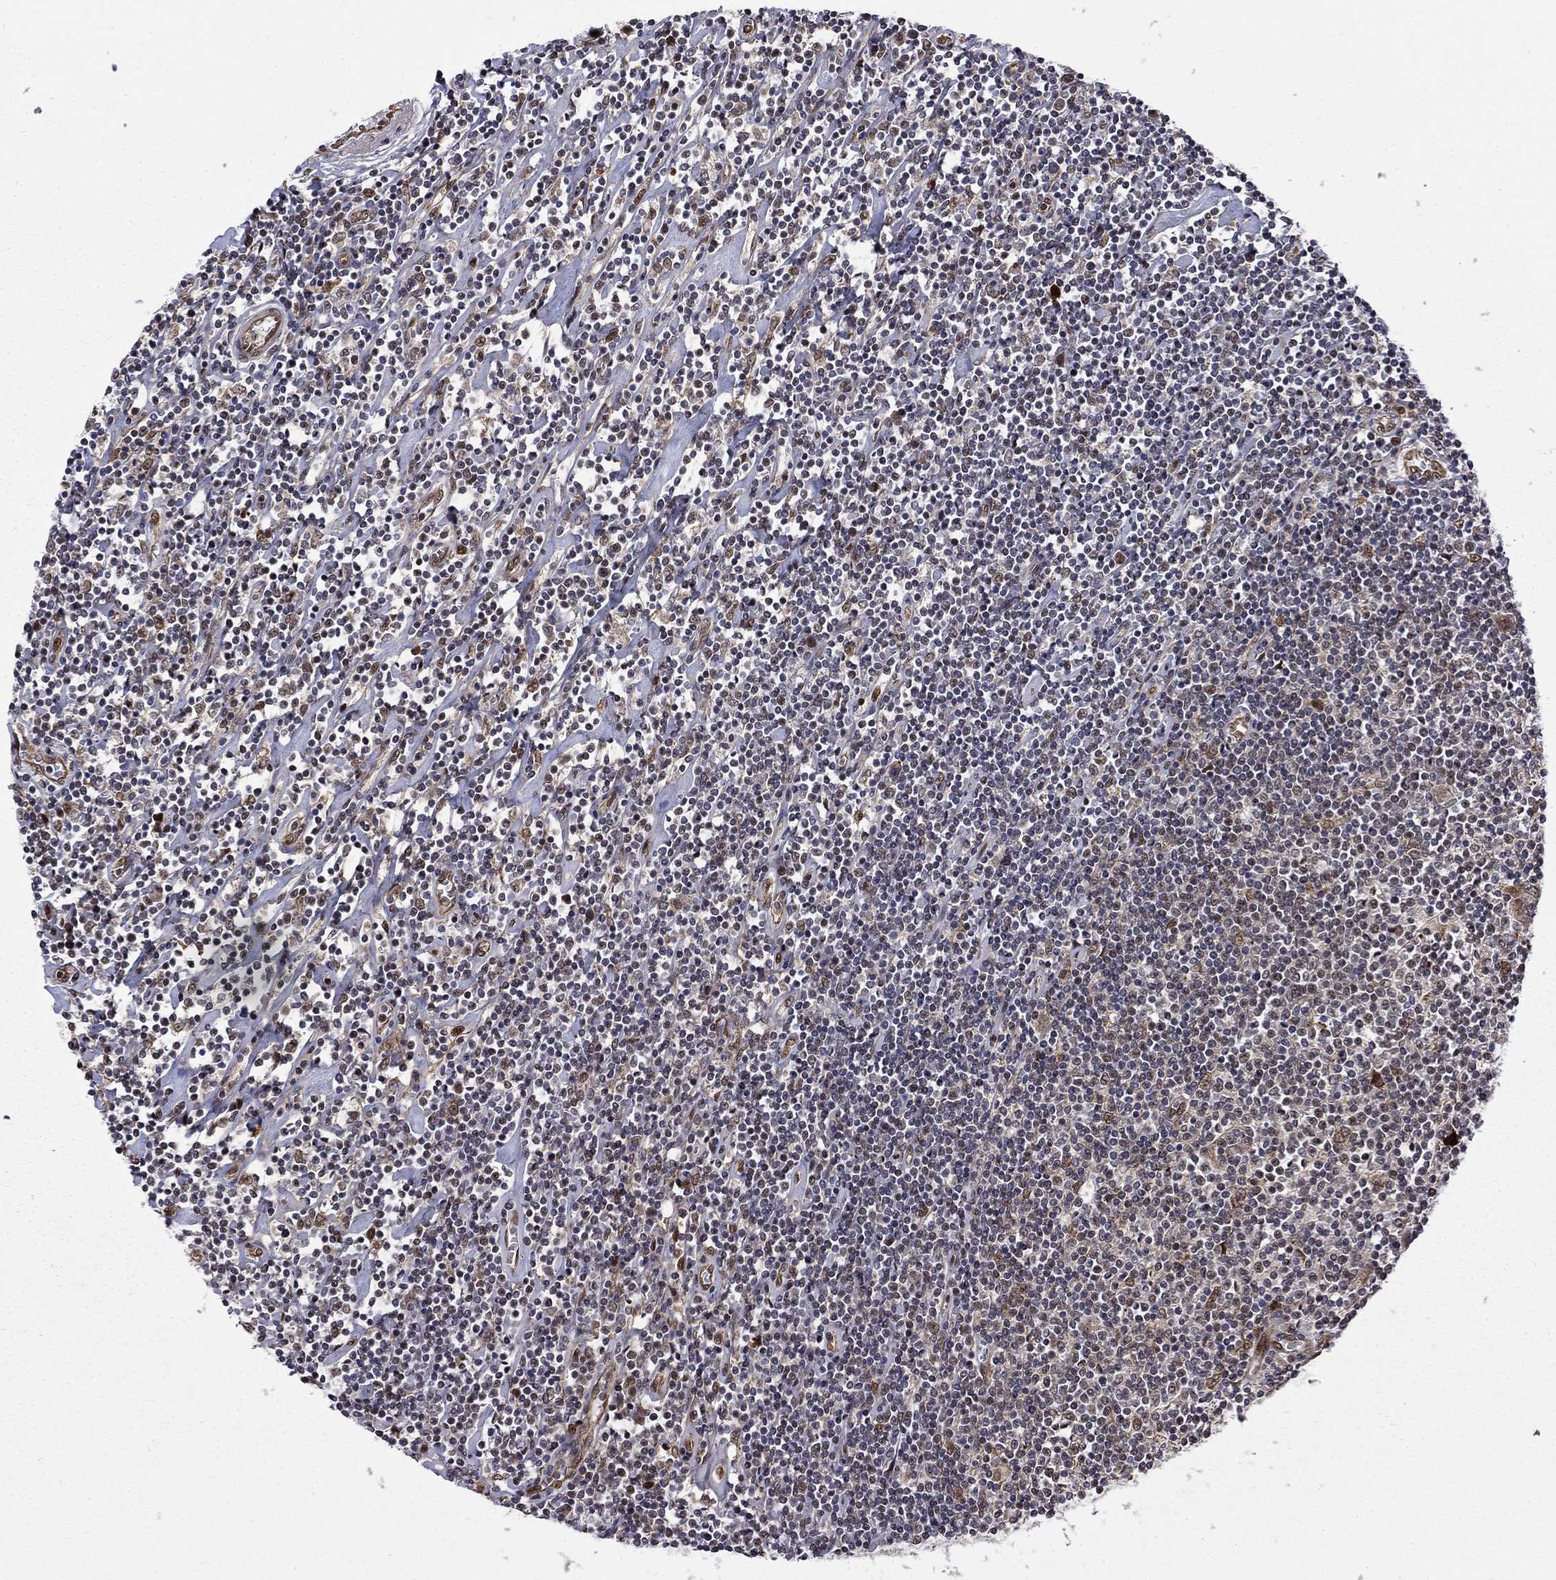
{"staining": {"intensity": "negative", "quantity": "none", "location": "none"}, "tissue": "lymphoma", "cell_type": "Tumor cells", "image_type": "cancer", "snomed": [{"axis": "morphology", "description": "Hodgkin's disease, NOS"}, {"axis": "topography", "description": "Lymph node"}], "caption": "There is no significant positivity in tumor cells of Hodgkin's disease. The staining is performed using DAB brown chromogen with nuclei counter-stained in using hematoxylin.", "gene": "KPNA3", "patient": {"sex": "male", "age": 40}}